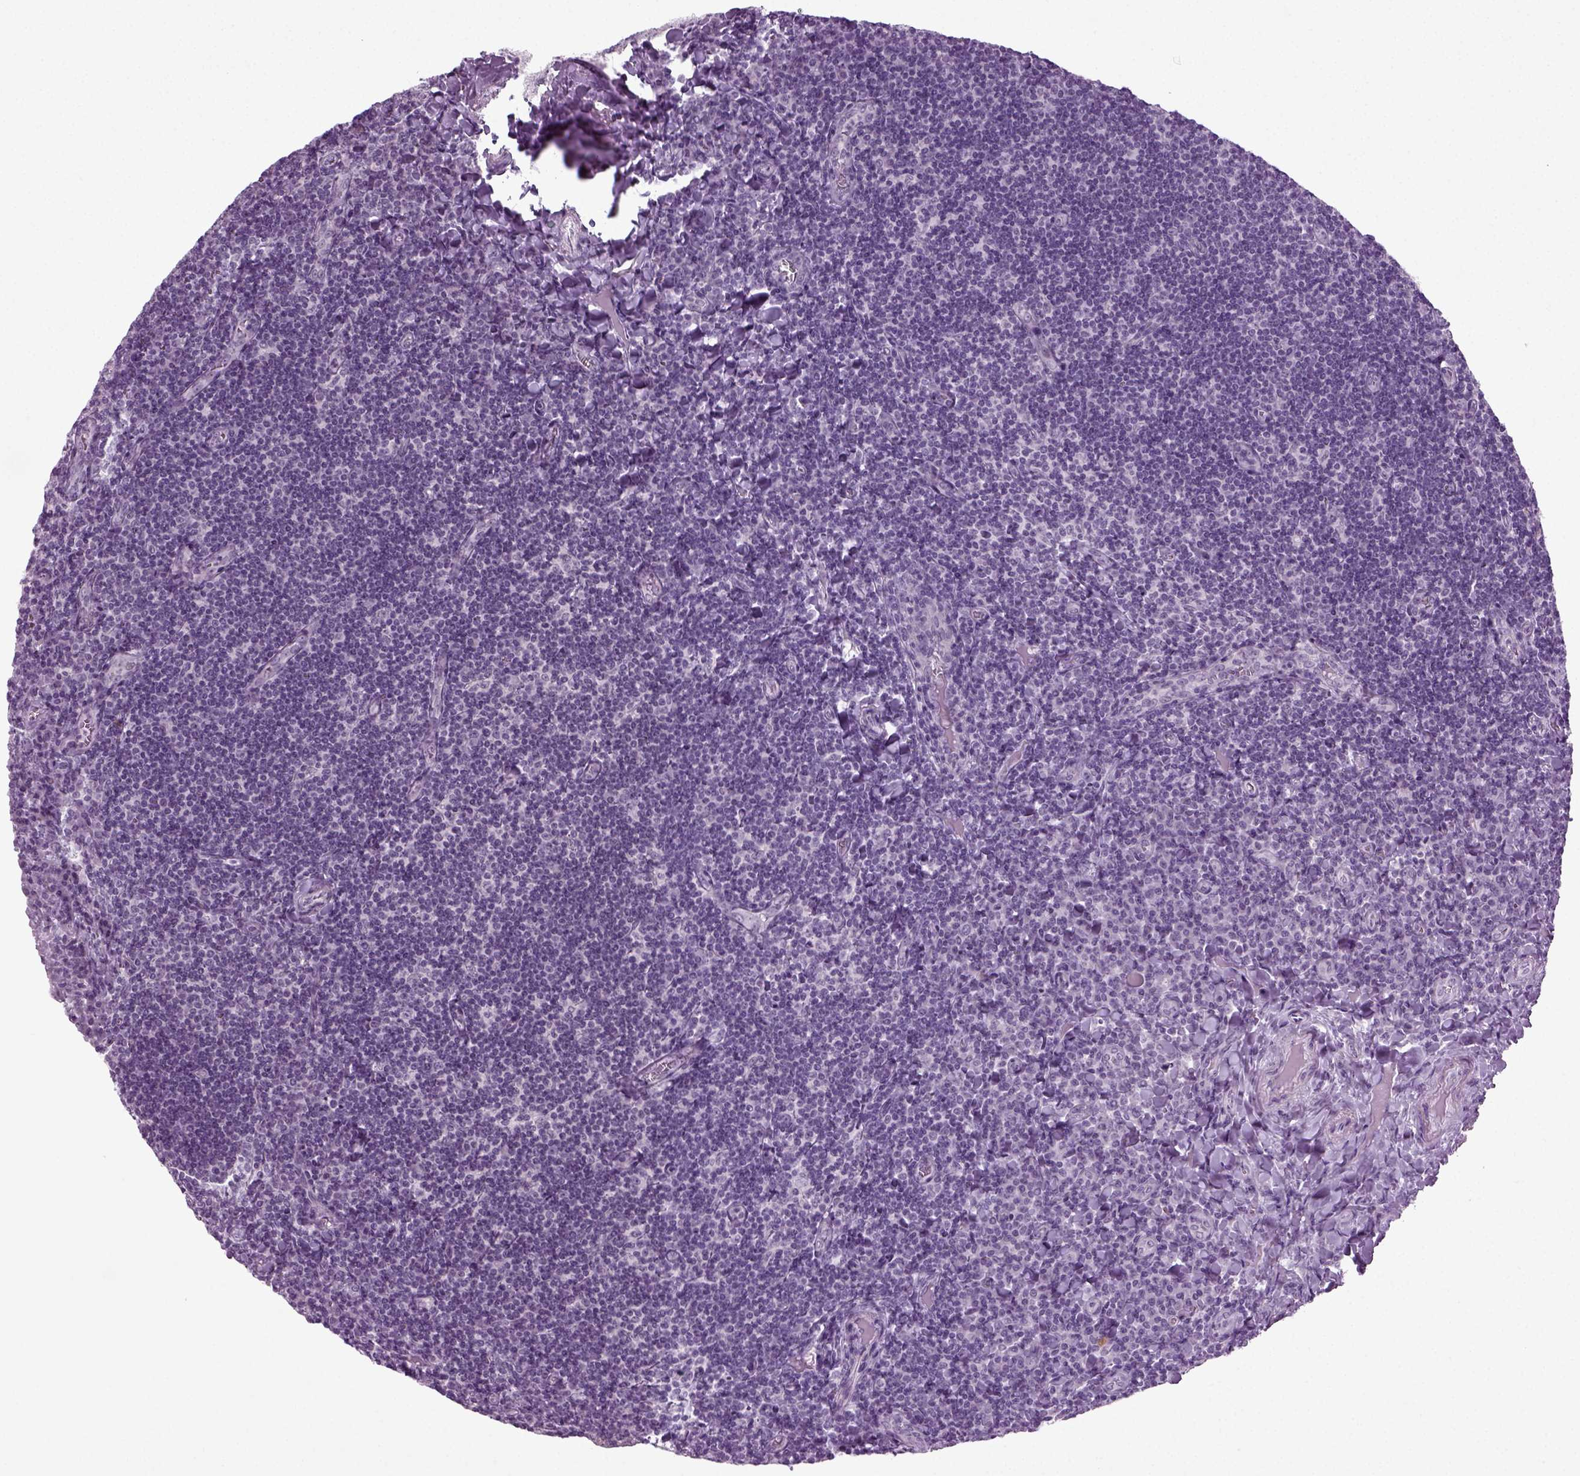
{"staining": {"intensity": "negative", "quantity": "none", "location": "none"}, "tissue": "tonsil", "cell_type": "Germinal center cells", "image_type": "normal", "snomed": [{"axis": "morphology", "description": "Normal tissue, NOS"}, {"axis": "morphology", "description": "Inflammation, NOS"}, {"axis": "topography", "description": "Tonsil"}], "caption": "The micrograph displays no staining of germinal center cells in normal tonsil. (Brightfield microscopy of DAB IHC at high magnification).", "gene": "ZC2HC1C", "patient": {"sex": "female", "age": 31}}